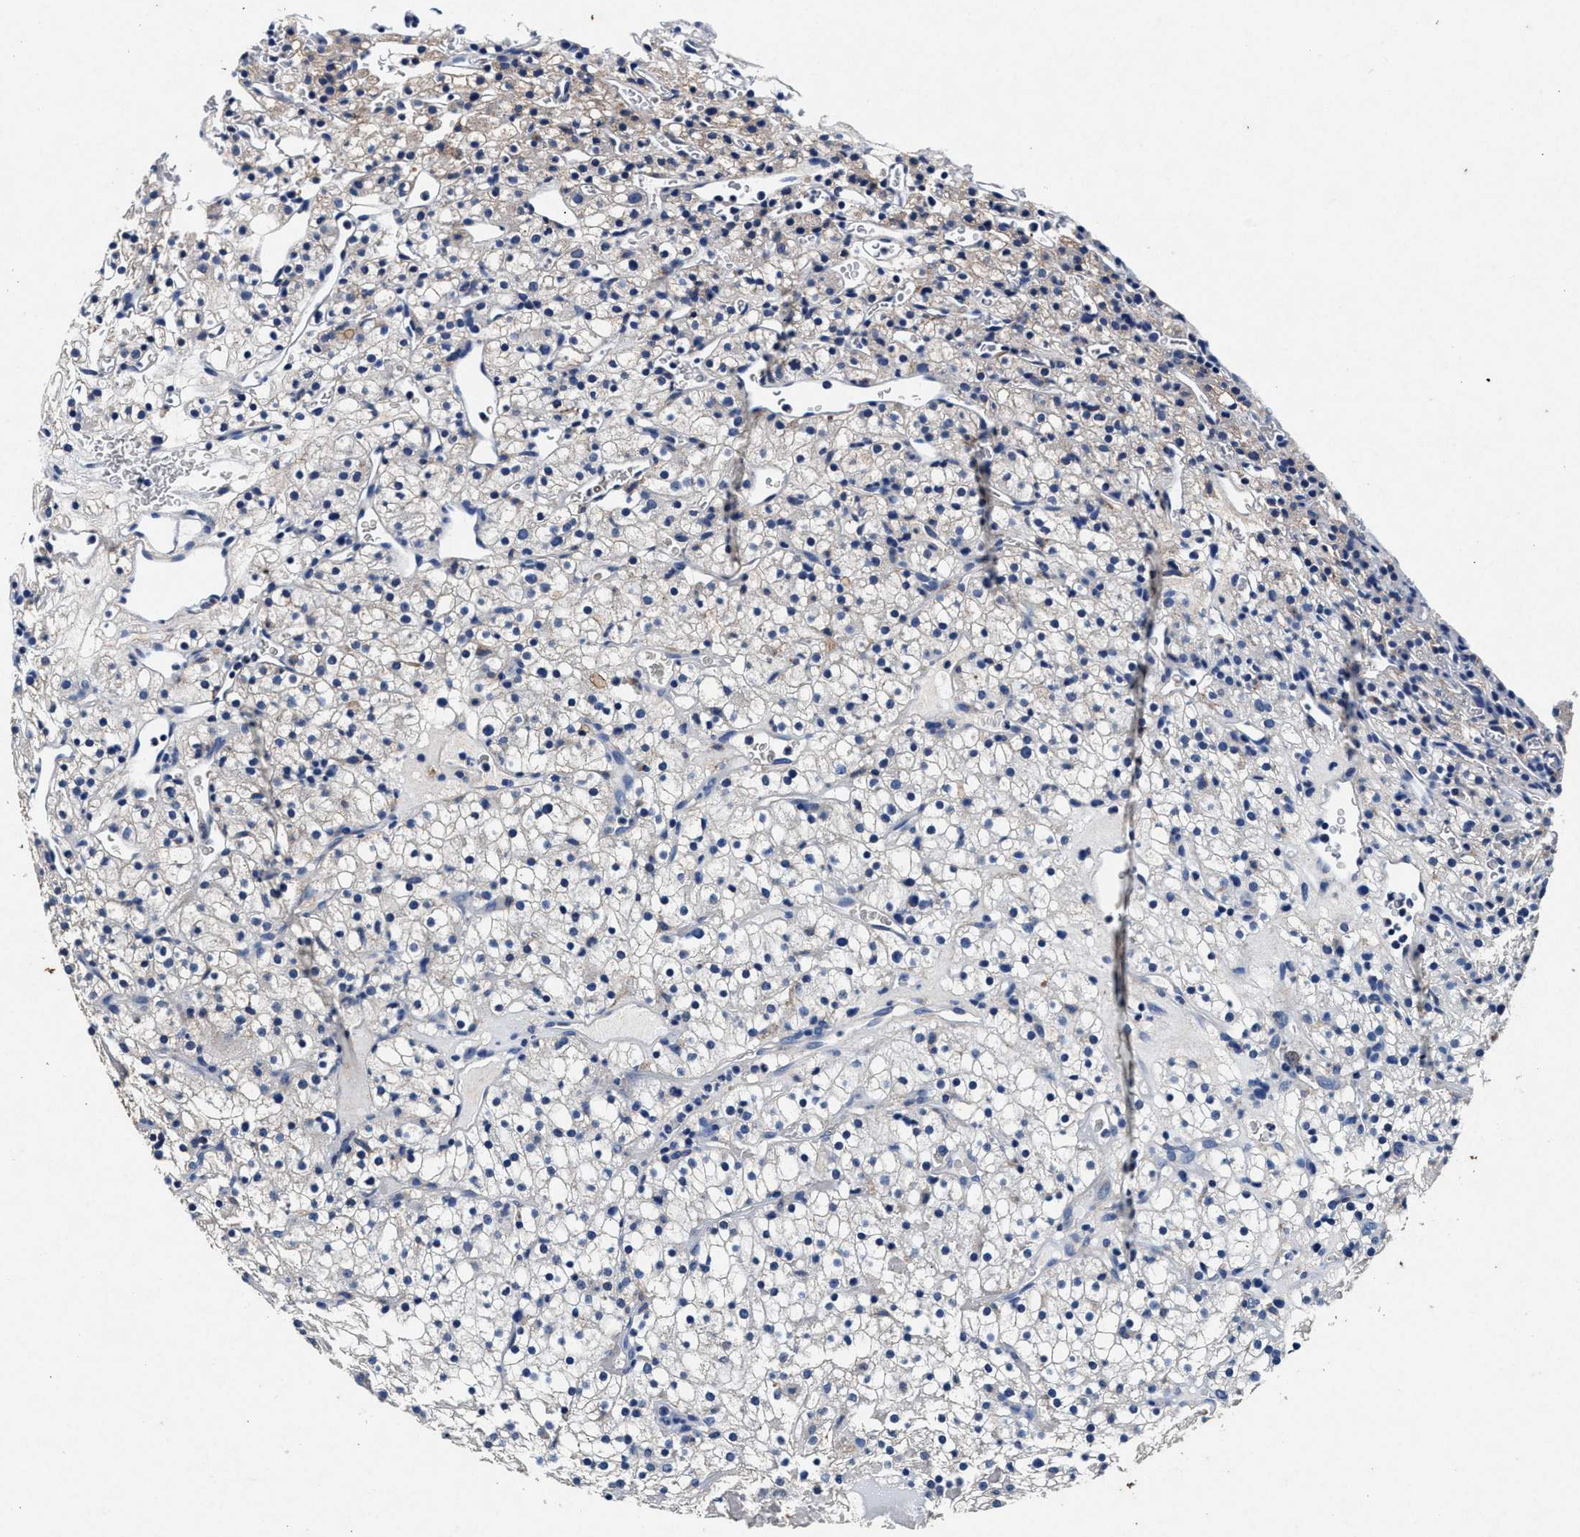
{"staining": {"intensity": "negative", "quantity": "none", "location": "none"}, "tissue": "renal cancer", "cell_type": "Tumor cells", "image_type": "cancer", "snomed": [{"axis": "morphology", "description": "Normal tissue, NOS"}, {"axis": "morphology", "description": "Adenocarcinoma, NOS"}, {"axis": "topography", "description": "Kidney"}], "caption": "High magnification brightfield microscopy of renal adenocarcinoma stained with DAB (brown) and counterstained with hematoxylin (blue): tumor cells show no significant staining.", "gene": "SLC8A1", "patient": {"sex": "female", "age": 72}}